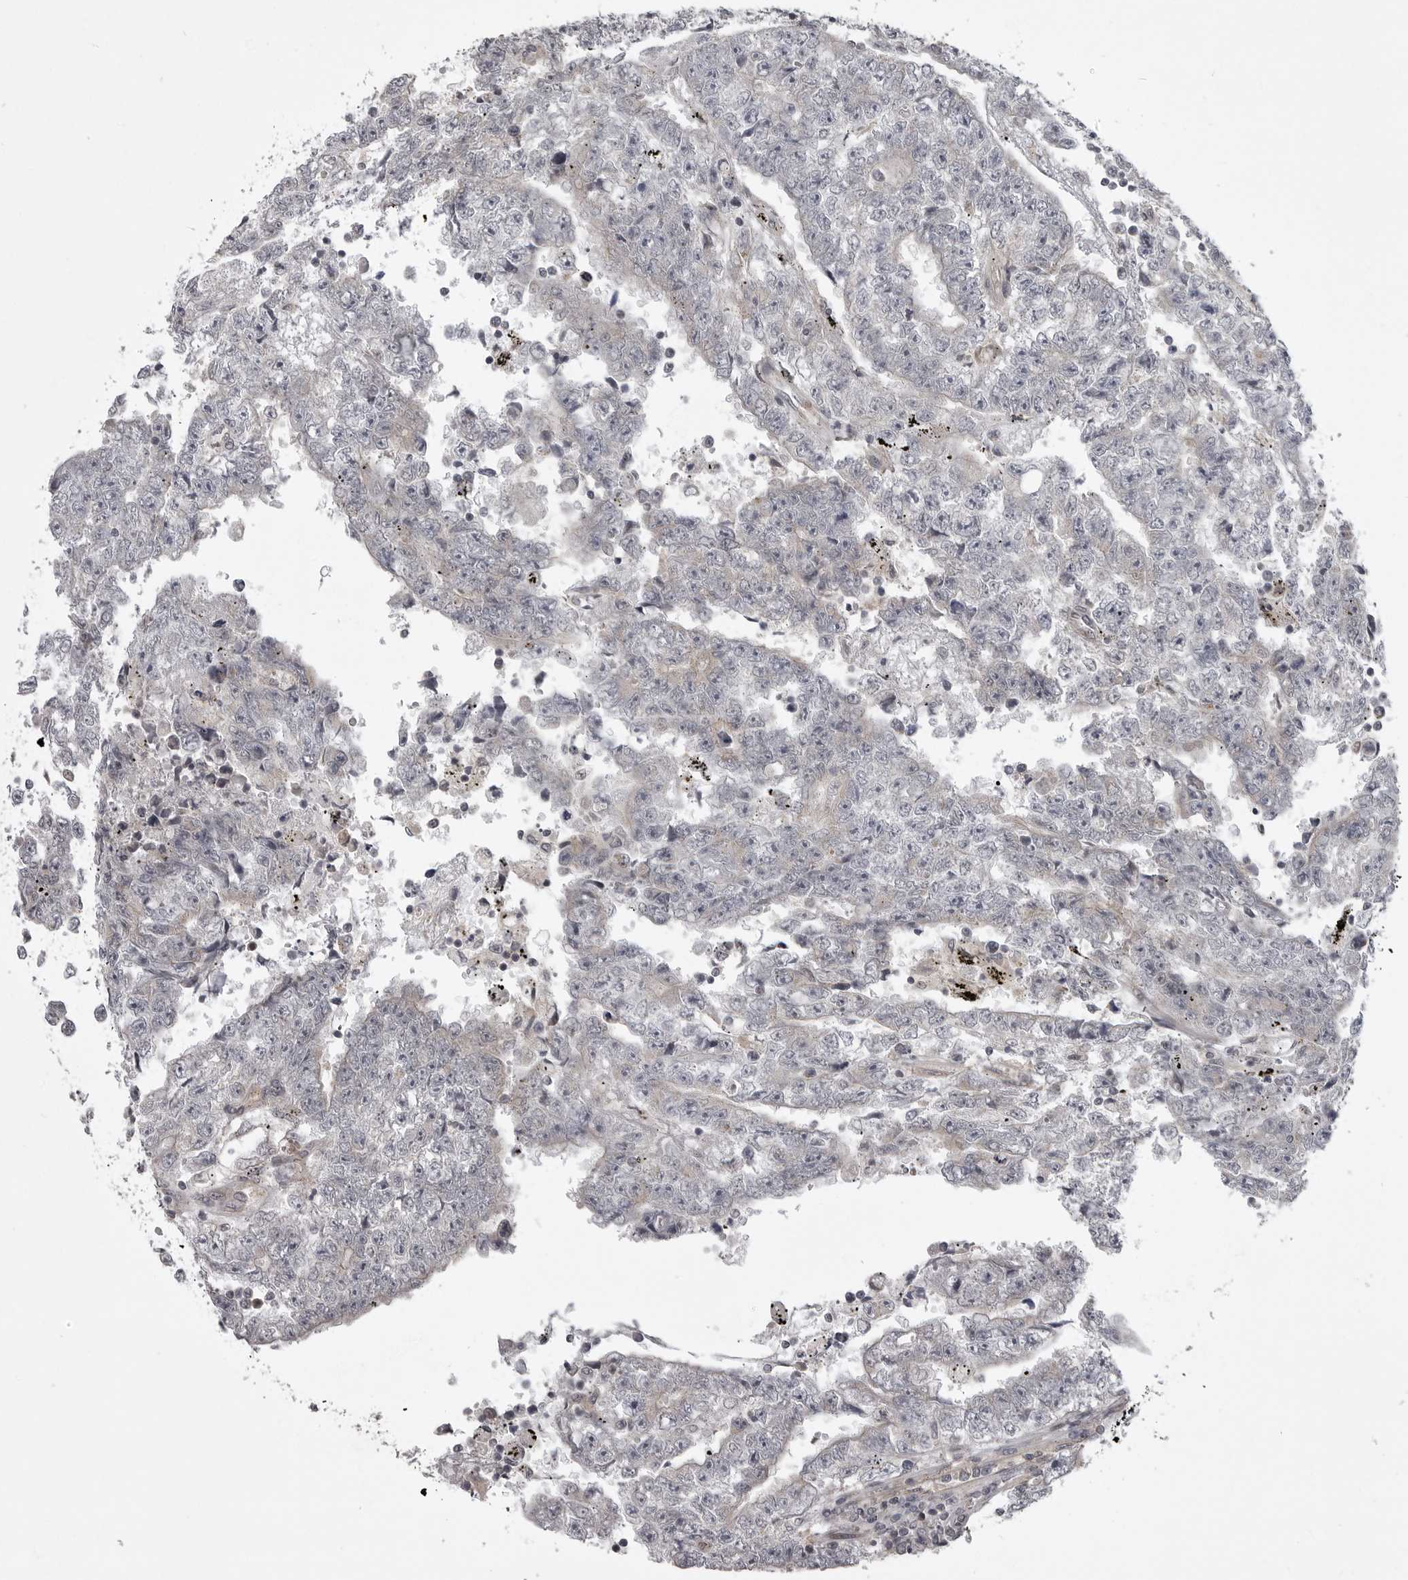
{"staining": {"intensity": "negative", "quantity": "none", "location": "none"}, "tissue": "testis cancer", "cell_type": "Tumor cells", "image_type": "cancer", "snomed": [{"axis": "morphology", "description": "Carcinoma, Embryonal, NOS"}, {"axis": "topography", "description": "Testis"}], "caption": "There is no significant staining in tumor cells of embryonal carcinoma (testis).", "gene": "SNX16", "patient": {"sex": "male", "age": 25}}